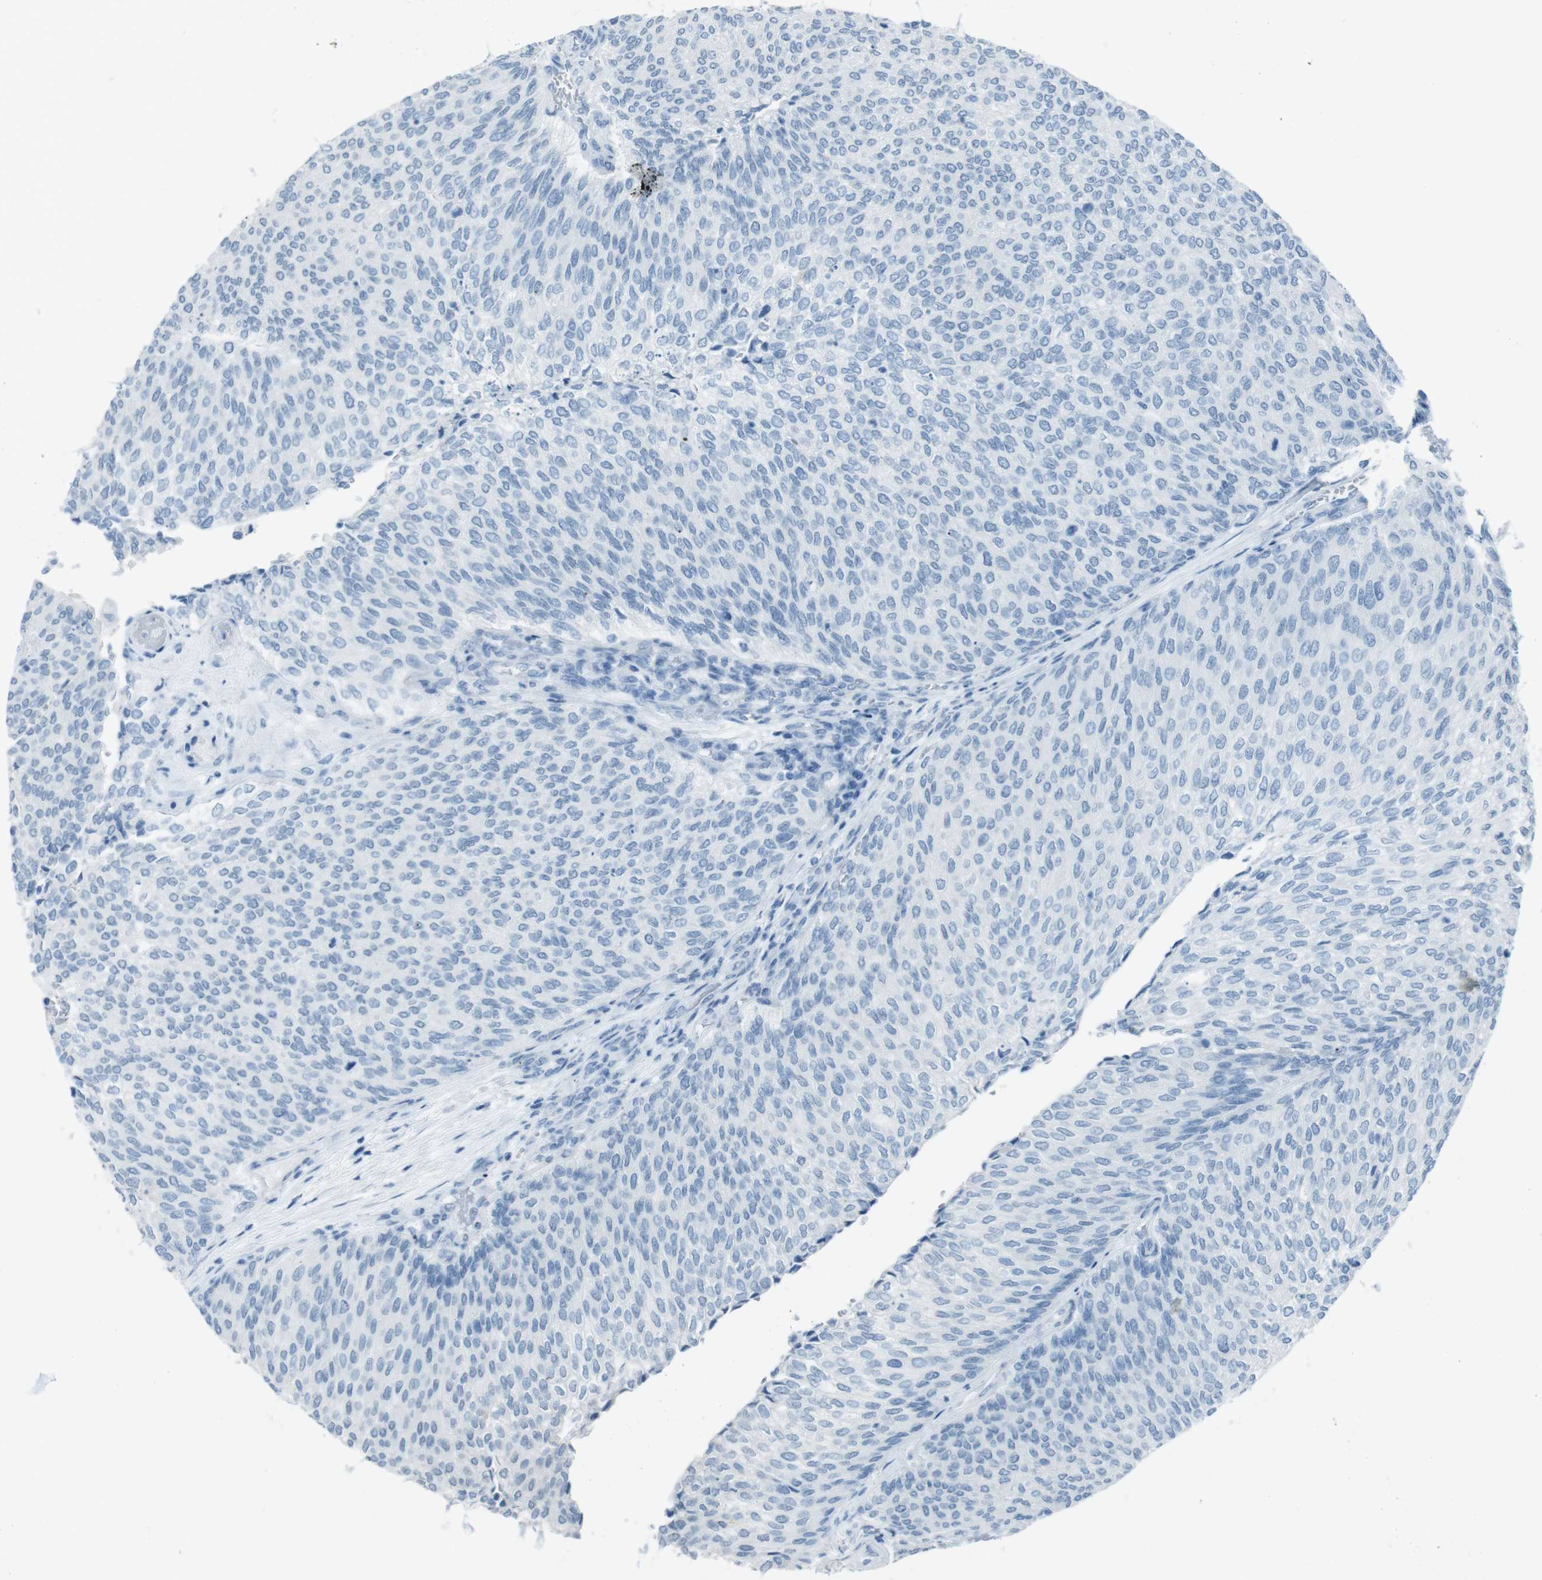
{"staining": {"intensity": "negative", "quantity": "none", "location": "none"}, "tissue": "urothelial cancer", "cell_type": "Tumor cells", "image_type": "cancer", "snomed": [{"axis": "morphology", "description": "Urothelial carcinoma, Low grade"}, {"axis": "topography", "description": "Urinary bladder"}], "caption": "Tumor cells are negative for protein expression in human urothelial cancer.", "gene": "TMEM207", "patient": {"sex": "female", "age": 79}}